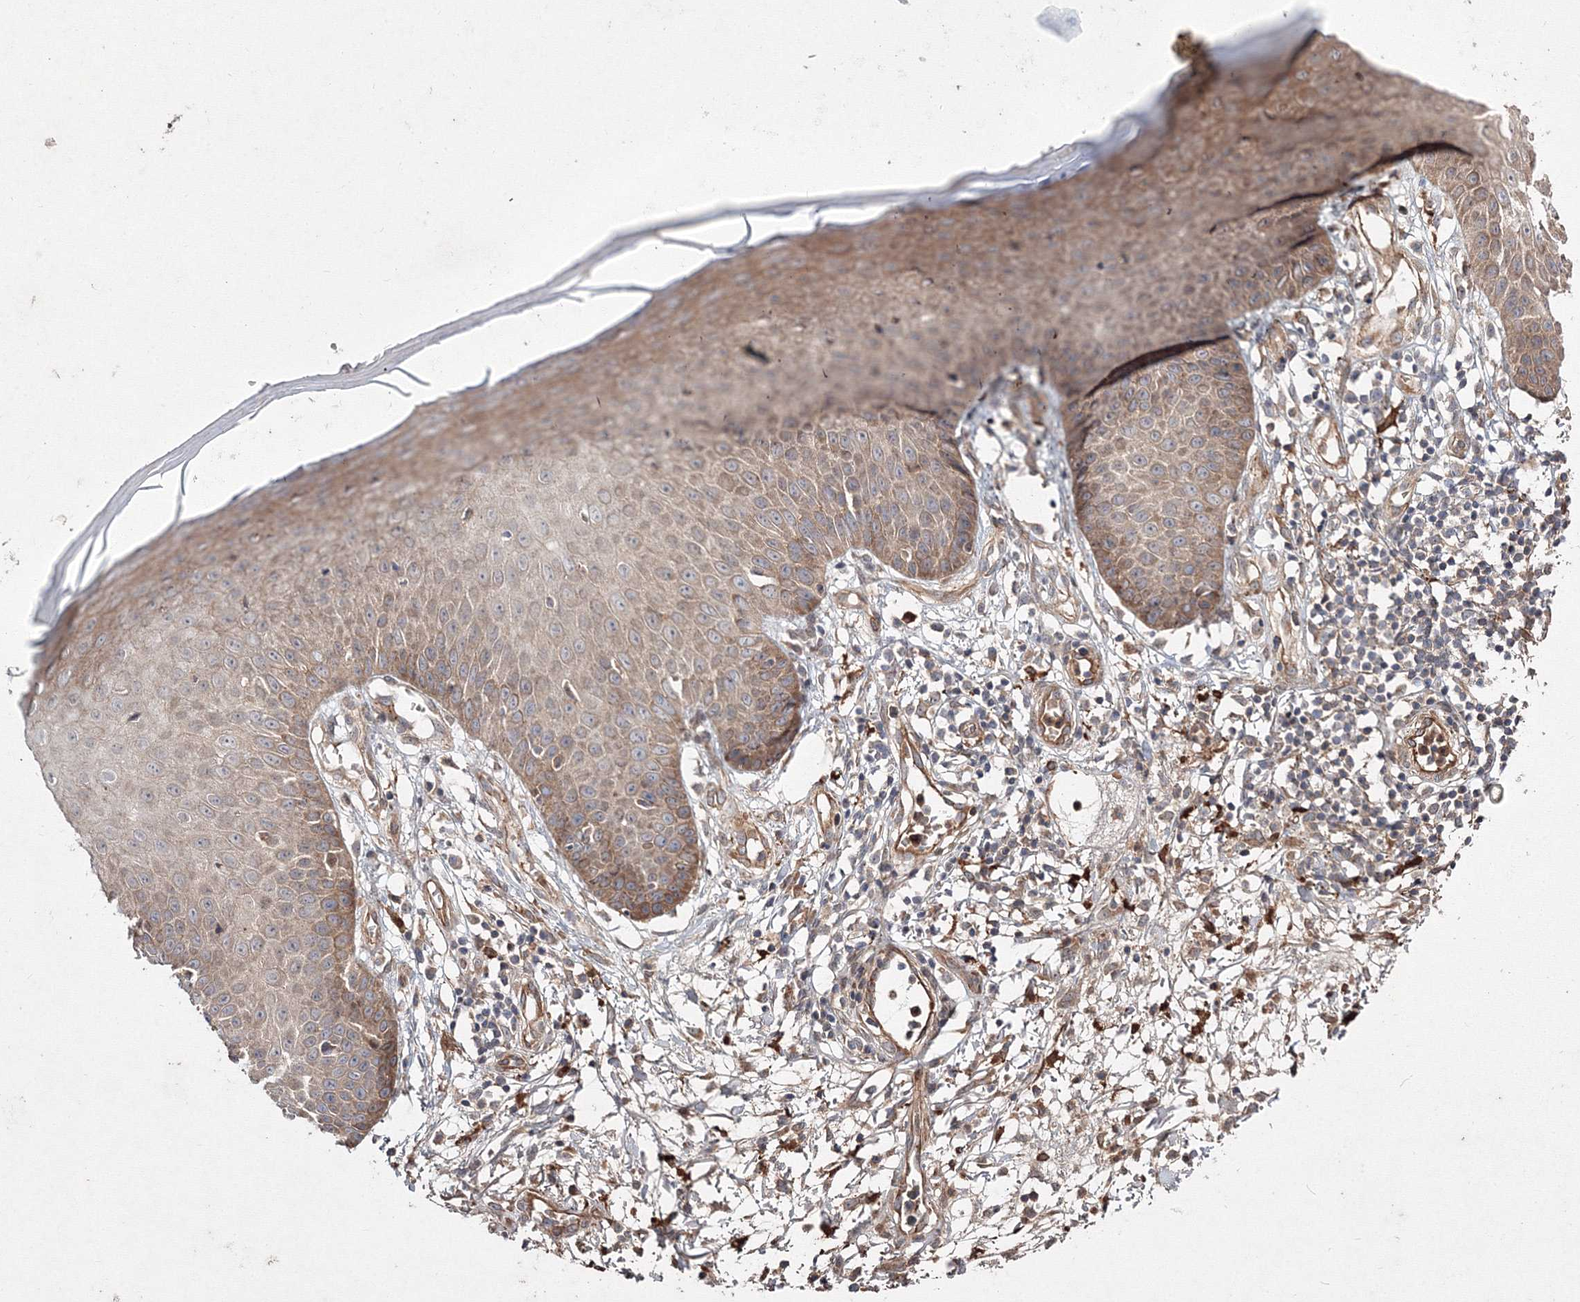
{"staining": {"intensity": "moderate", "quantity": "25%-75%", "location": "cytoplasmic/membranous"}, "tissue": "skin", "cell_type": "Fibroblasts", "image_type": "normal", "snomed": [{"axis": "morphology", "description": "Normal tissue, NOS"}, {"axis": "morphology", "description": "Inflammation, NOS"}, {"axis": "topography", "description": "Skin"}], "caption": "Immunohistochemistry image of benign skin stained for a protein (brown), which demonstrates medium levels of moderate cytoplasmic/membranous expression in approximately 25%-75% of fibroblasts.", "gene": "RANBP3L", "patient": {"sex": "female", "age": 44}}